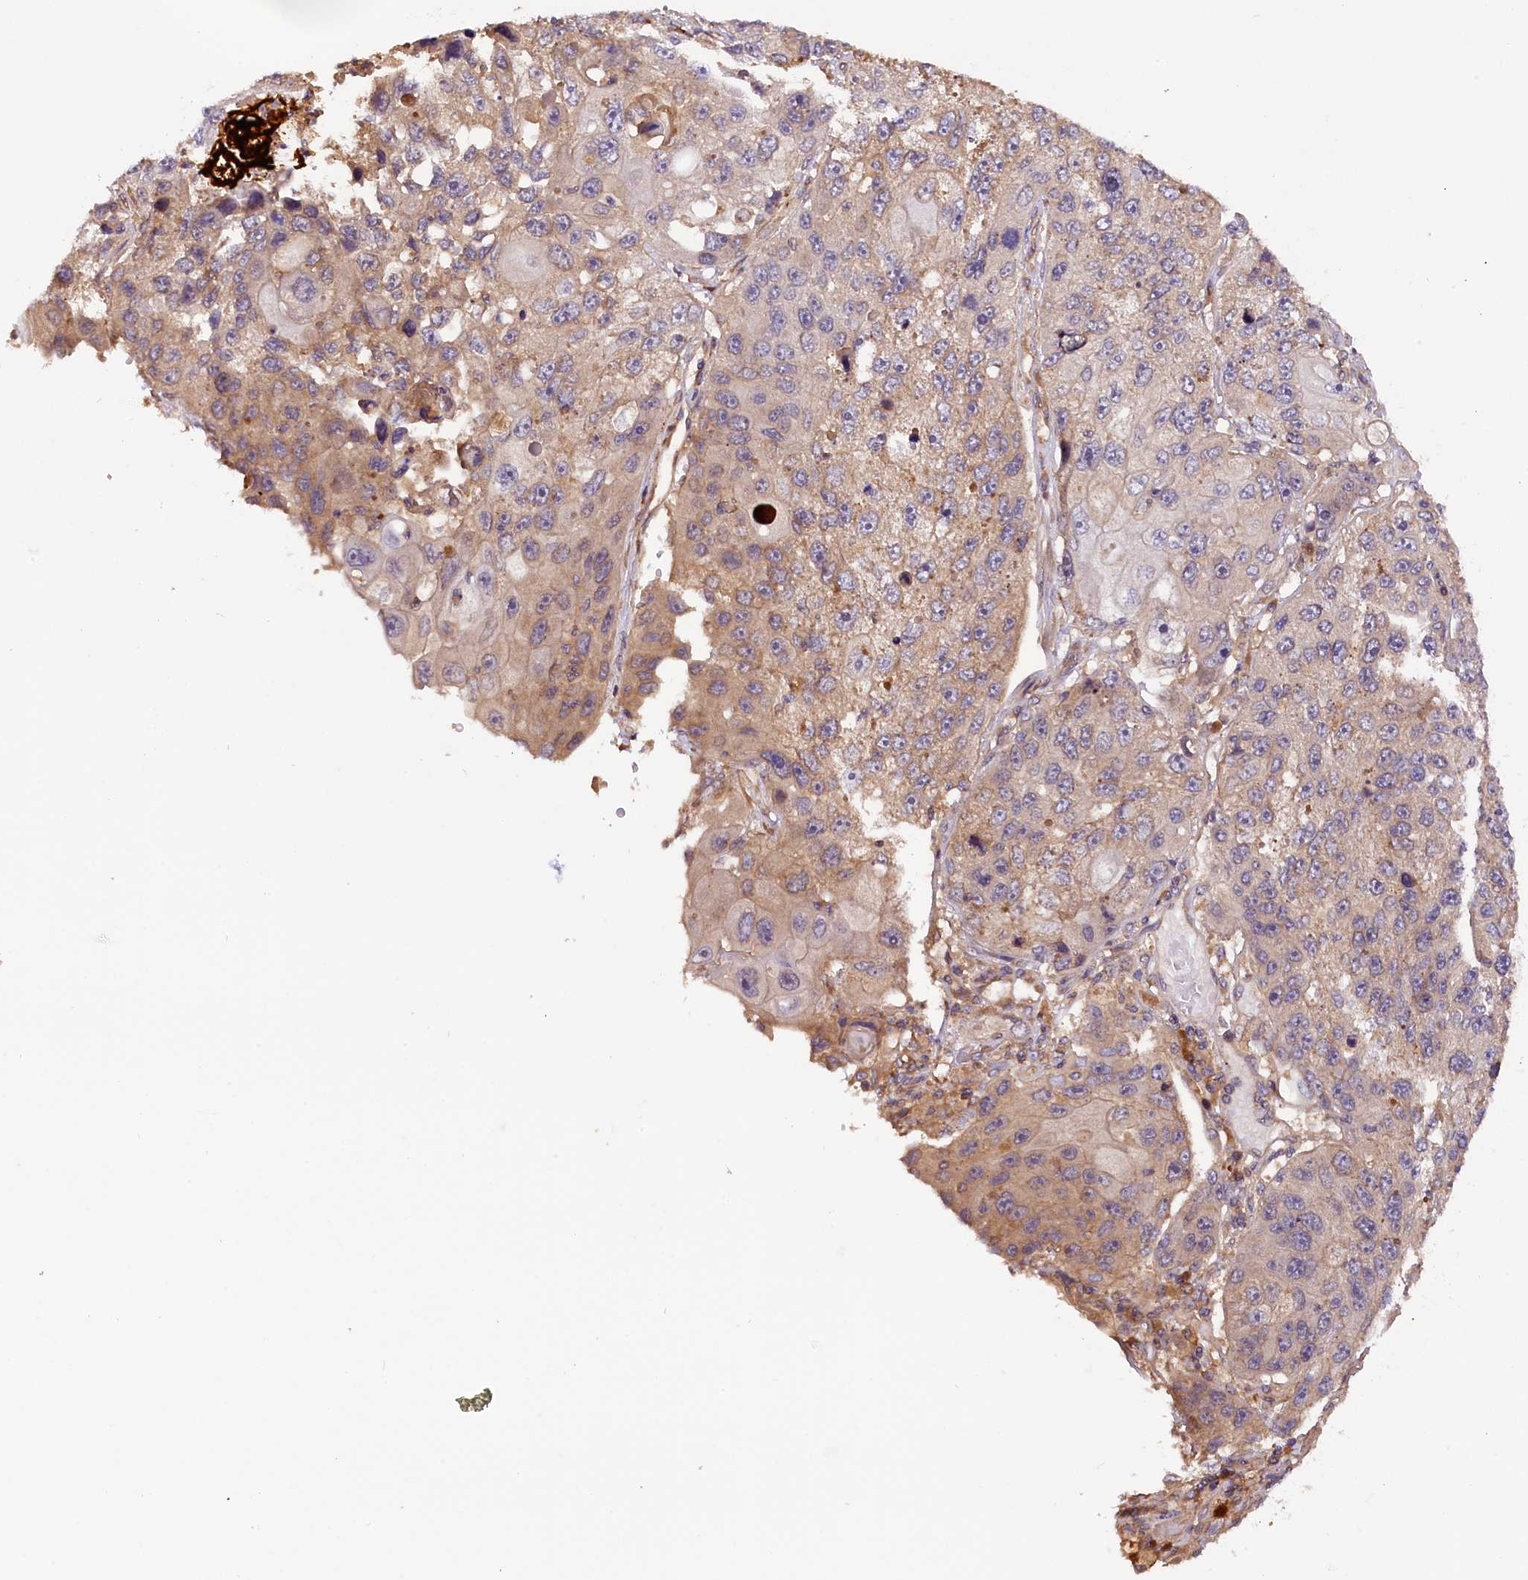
{"staining": {"intensity": "weak", "quantity": "25%-75%", "location": "cytoplasmic/membranous"}, "tissue": "lung cancer", "cell_type": "Tumor cells", "image_type": "cancer", "snomed": [{"axis": "morphology", "description": "Squamous cell carcinoma, NOS"}, {"axis": "topography", "description": "Lung"}], "caption": "Protein staining shows weak cytoplasmic/membranous expression in about 25%-75% of tumor cells in lung squamous cell carcinoma. (DAB (3,3'-diaminobenzidine) IHC with brightfield microscopy, high magnification).", "gene": "SETD6", "patient": {"sex": "male", "age": 61}}